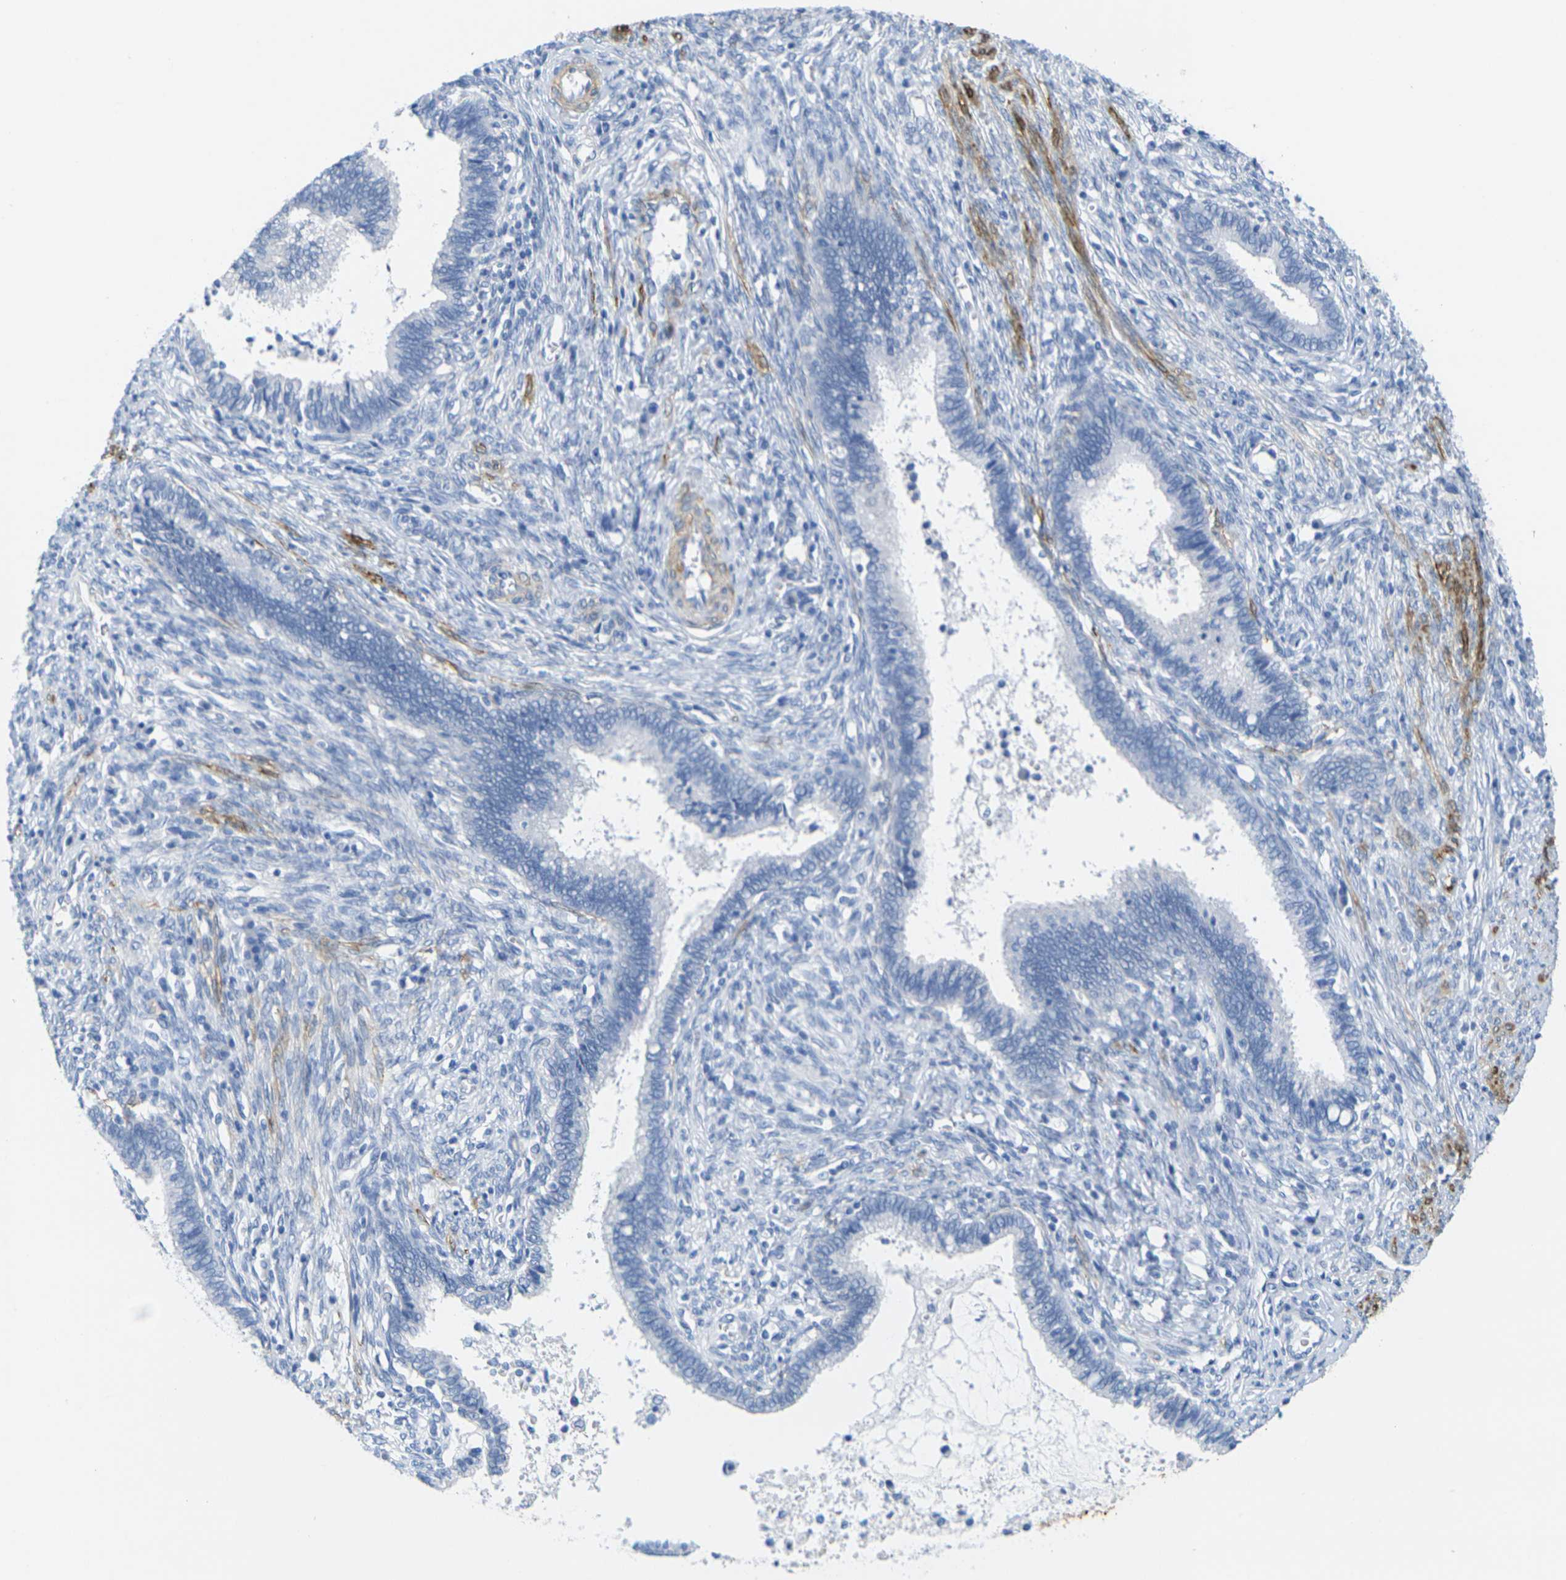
{"staining": {"intensity": "negative", "quantity": "none", "location": "none"}, "tissue": "cervical cancer", "cell_type": "Tumor cells", "image_type": "cancer", "snomed": [{"axis": "morphology", "description": "Adenocarcinoma, NOS"}, {"axis": "topography", "description": "Cervix"}], "caption": "A histopathology image of cervical adenocarcinoma stained for a protein demonstrates no brown staining in tumor cells.", "gene": "CNN1", "patient": {"sex": "female", "age": 44}}